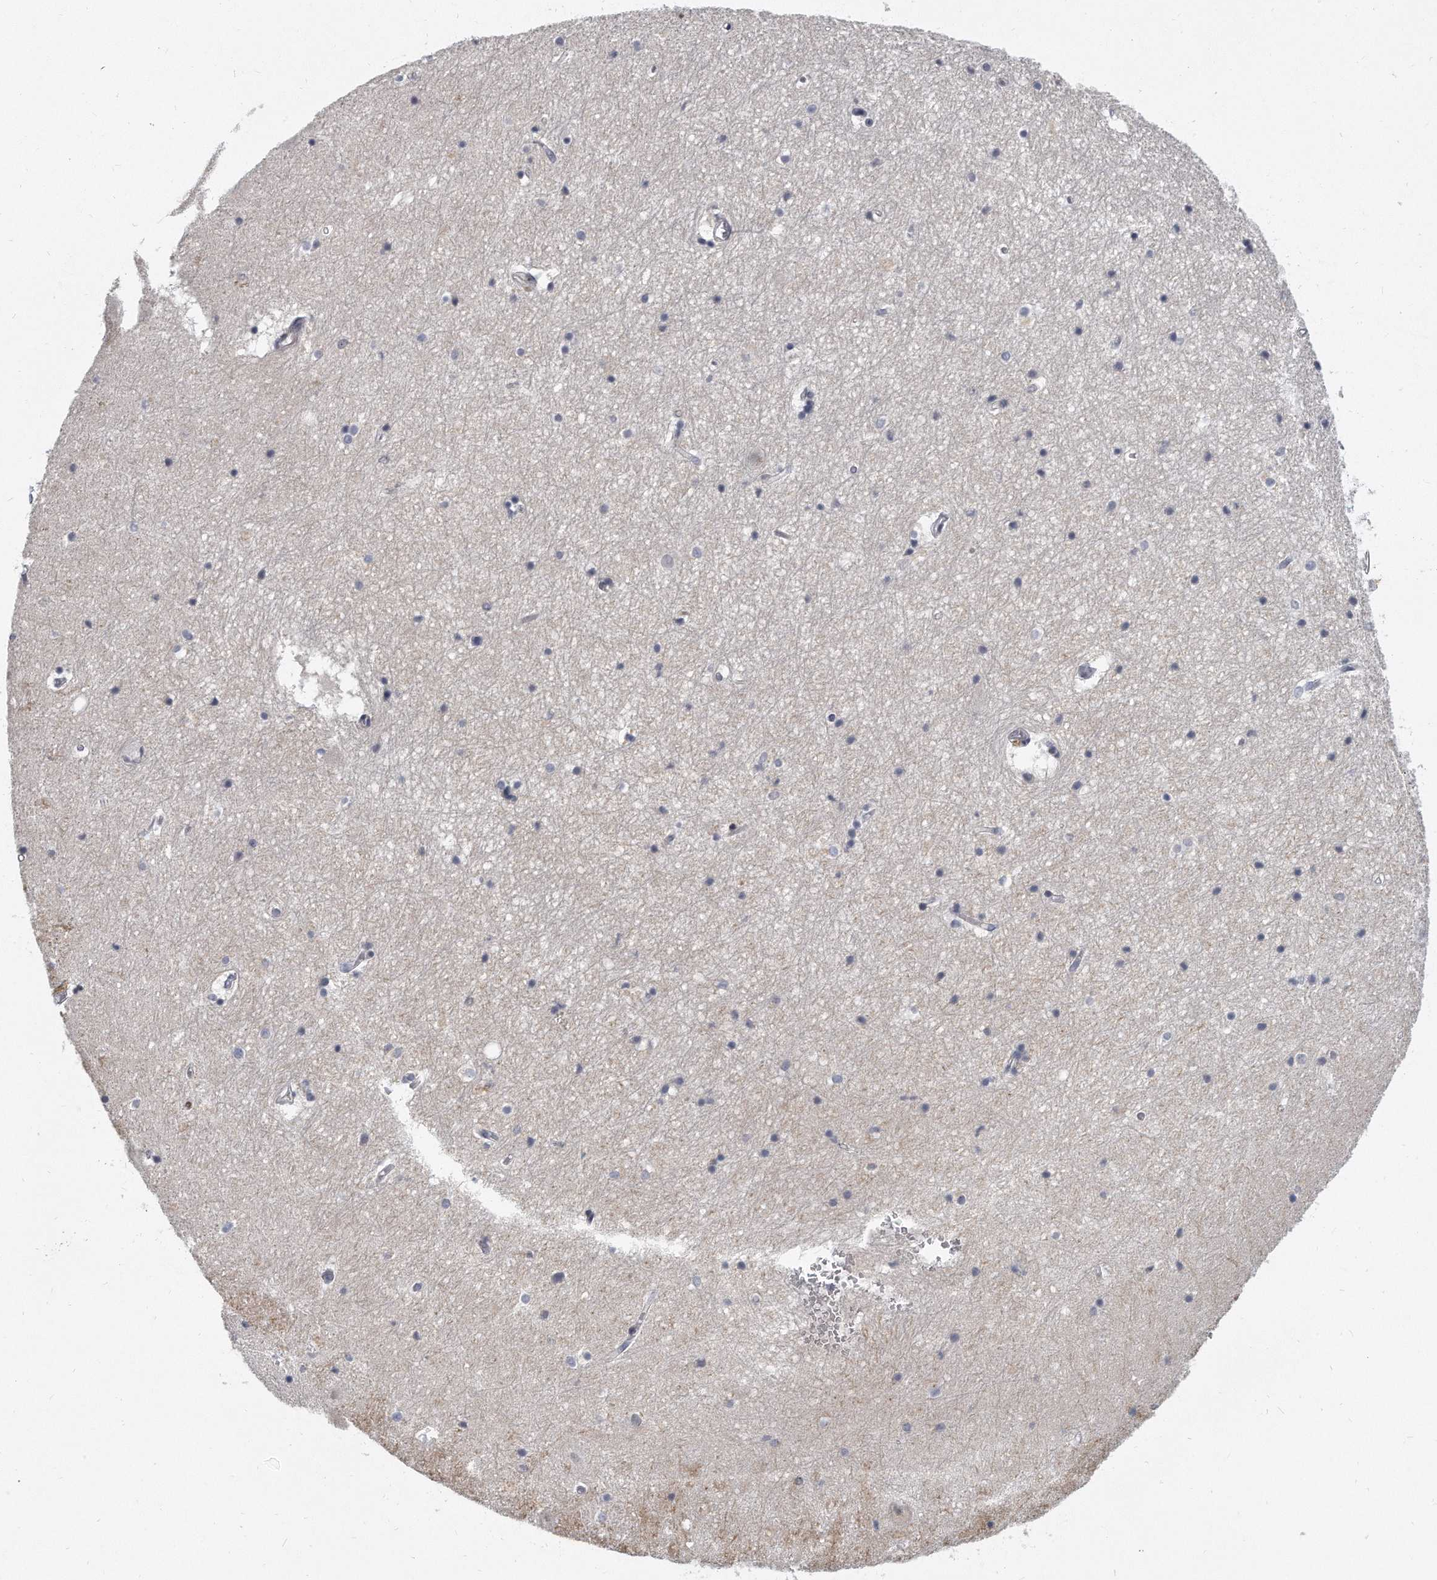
{"staining": {"intensity": "negative", "quantity": "none", "location": "none"}, "tissue": "hippocampus", "cell_type": "Glial cells", "image_type": "normal", "snomed": [{"axis": "morphology", "description": "Normal tissue, NOS"}, {"axis": "topography", "description": "Hippocampus"}], "caption": "Glial cells are negative for brown protein staining in normal hippocampus. (Stains: DAB immunohistochemistry with hematoxylin counter stain, Microscopy: brightfield microscopy at high magnification).", "gene": "TFCP2L1", "patient": {"sex": "female", "age": 52}}